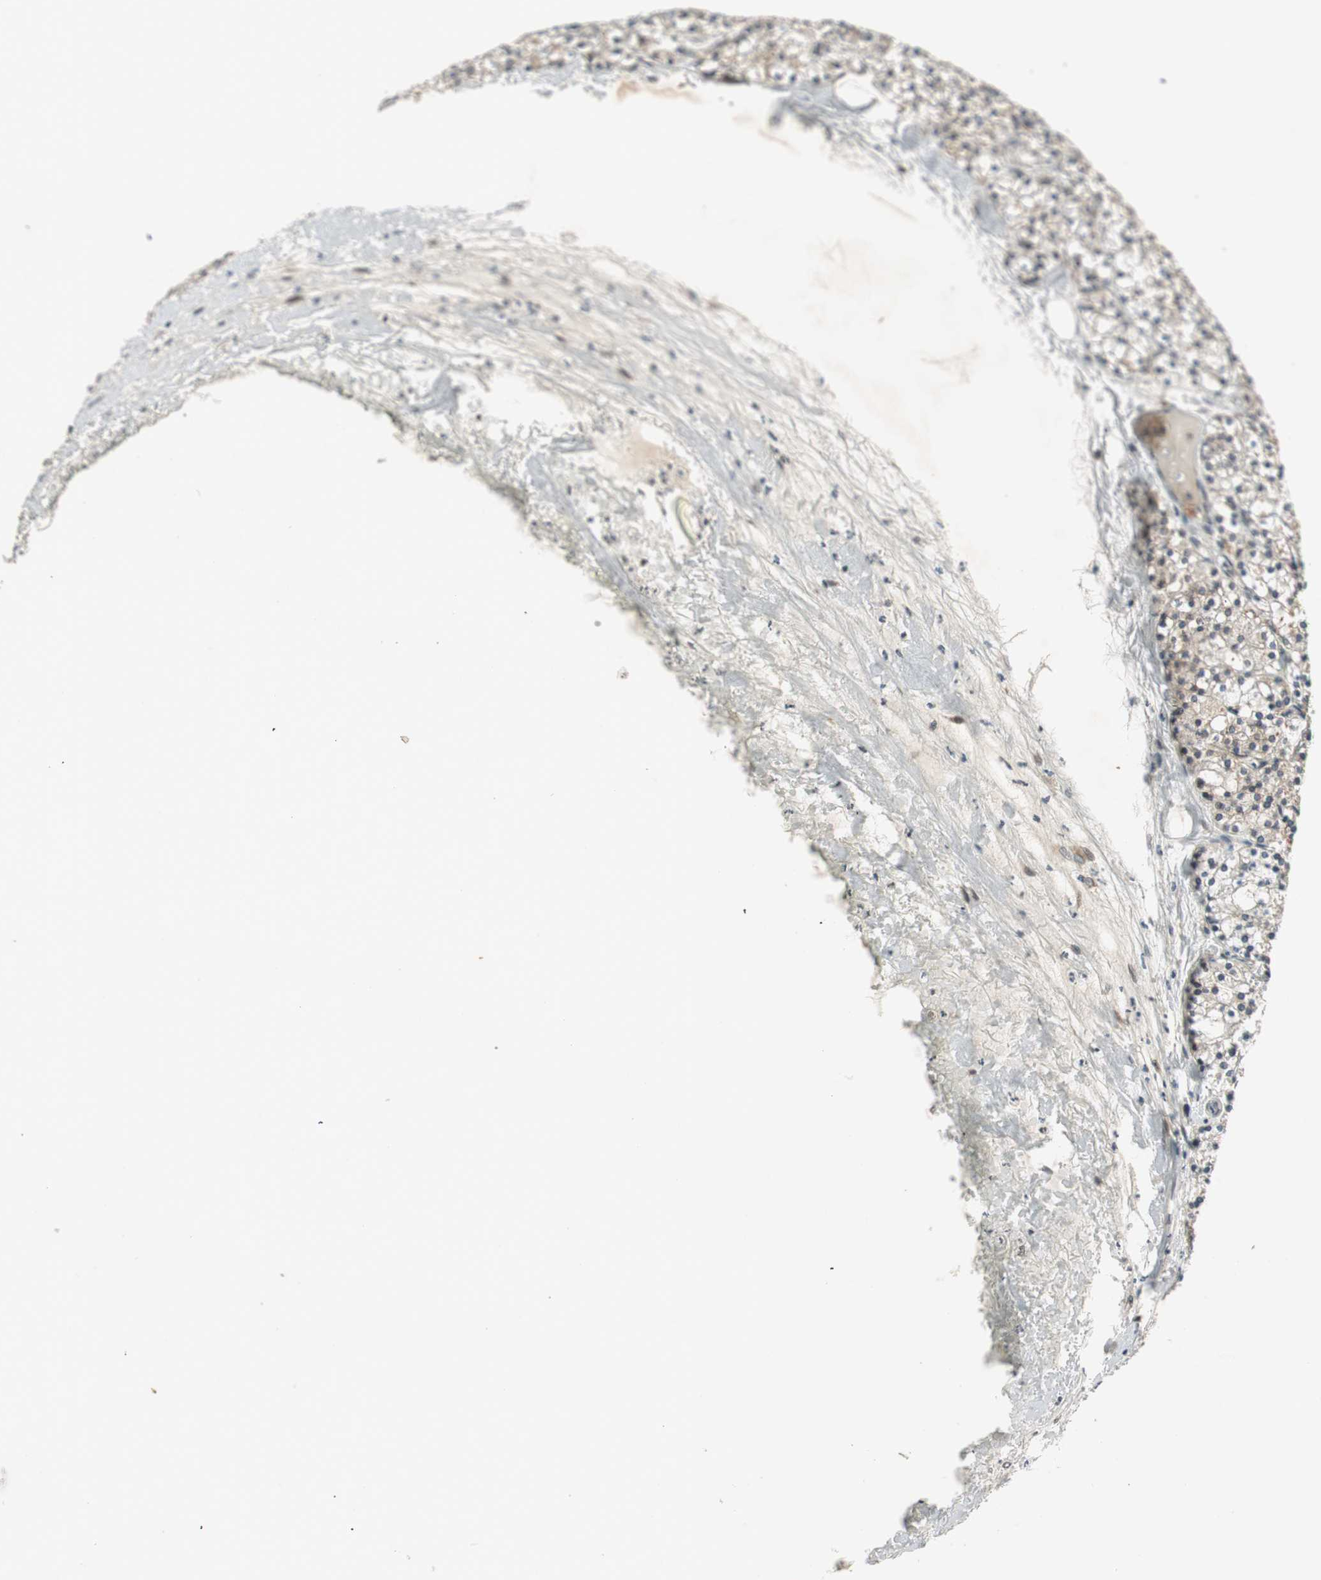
{"staining": {"intensity": "weak", "quantity": ">75%", "location": "cytoplasmic/membranous"}, "tissue": "parathyroid gland", "cell_type": "Glandular cells", "image_type": "normal", "snomed": [{"axis": "morphology", "description": "Normal tissue, NOS"}, {"axis": "topography", "description": "Parathyroid gland"}], "caption": "Immunohistochemistry (IHC) (DAB (3,3'-diaminobenzidine)) staining of unremarkable human parathyroid gland demonstrates weak cytoplasmic/membranous protein expression in approximately >75% of glandular cells. The protein of interest is stained brown, and the nuclei are stained in blue (DAB IHC with brightfield microscopy, high magnification).", "gene": "NUP62", "patient": {"sex": "female", "age": 63}}